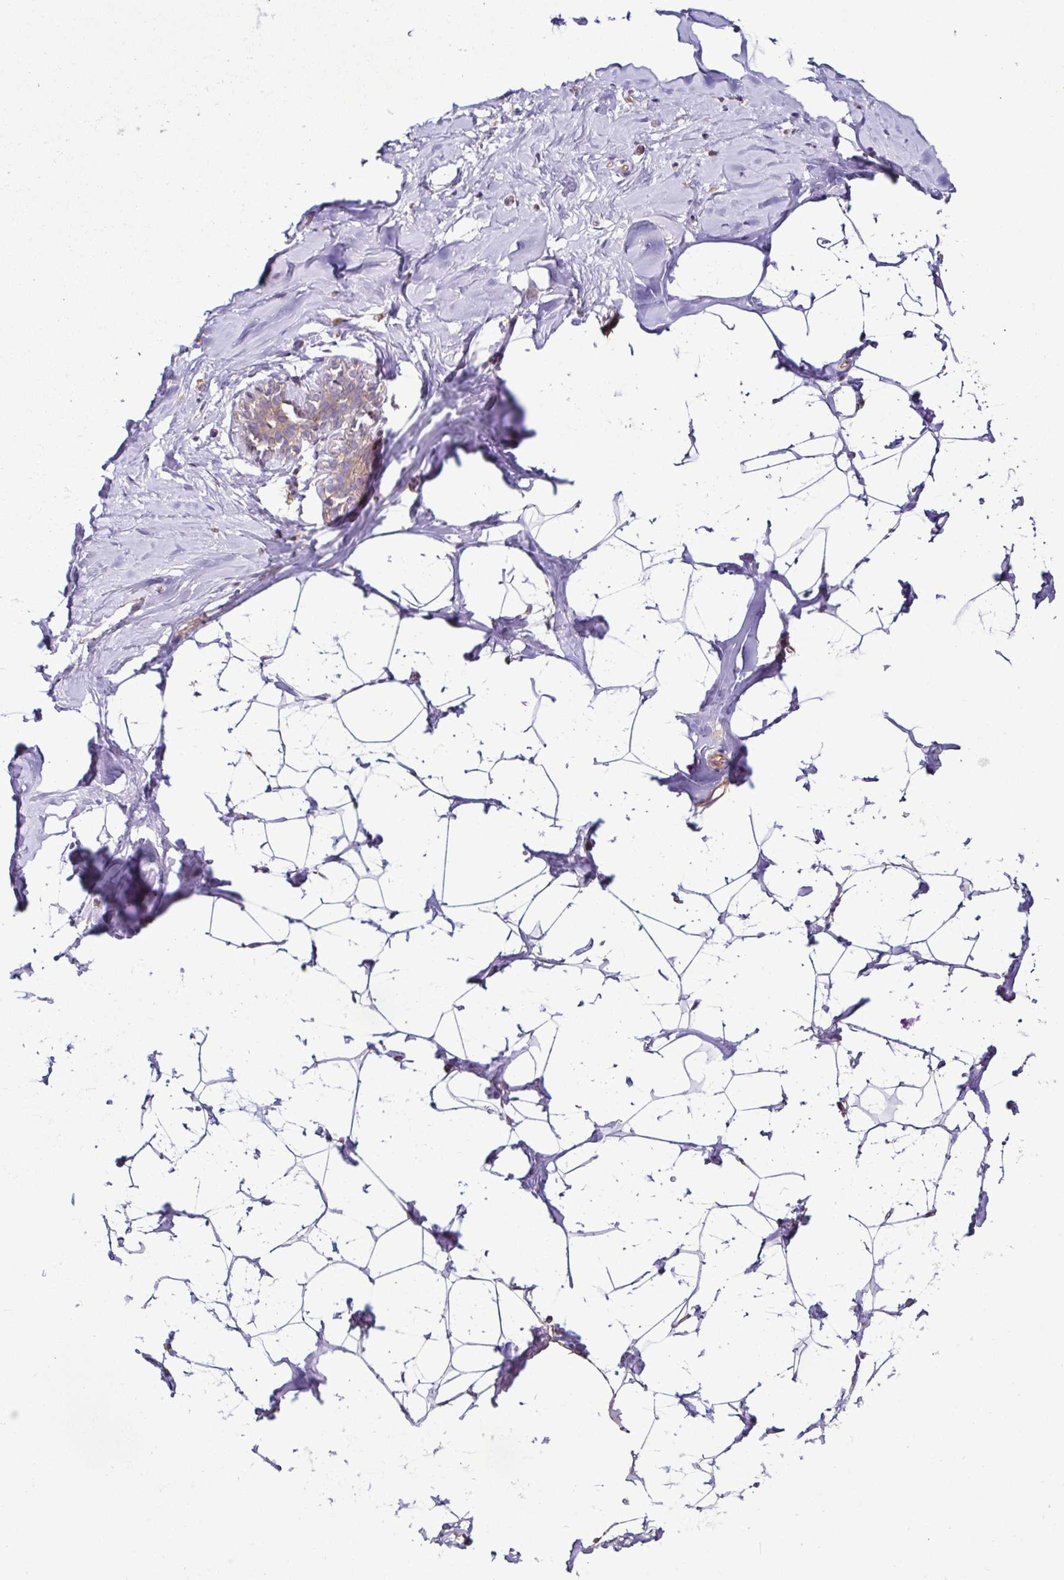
{"staining": {"intensity": "negative", "quantity": "none", "location": "none"}, "tissue": "breast", "cell_type": "Adipocytes", "image_type": "normal", "snomed": [{"axis": "morphology", "description": "Normal tissue, NOS"}, {"axis": "topography", "description": "Breast"}], "caption": "A high-resolution histopathology image shows immunohistochemistry staining of benign breast, which displays no significant expression in adipocytes.", "gene": "LMOD2", "patient": {"sex": "female", "age": 32}}